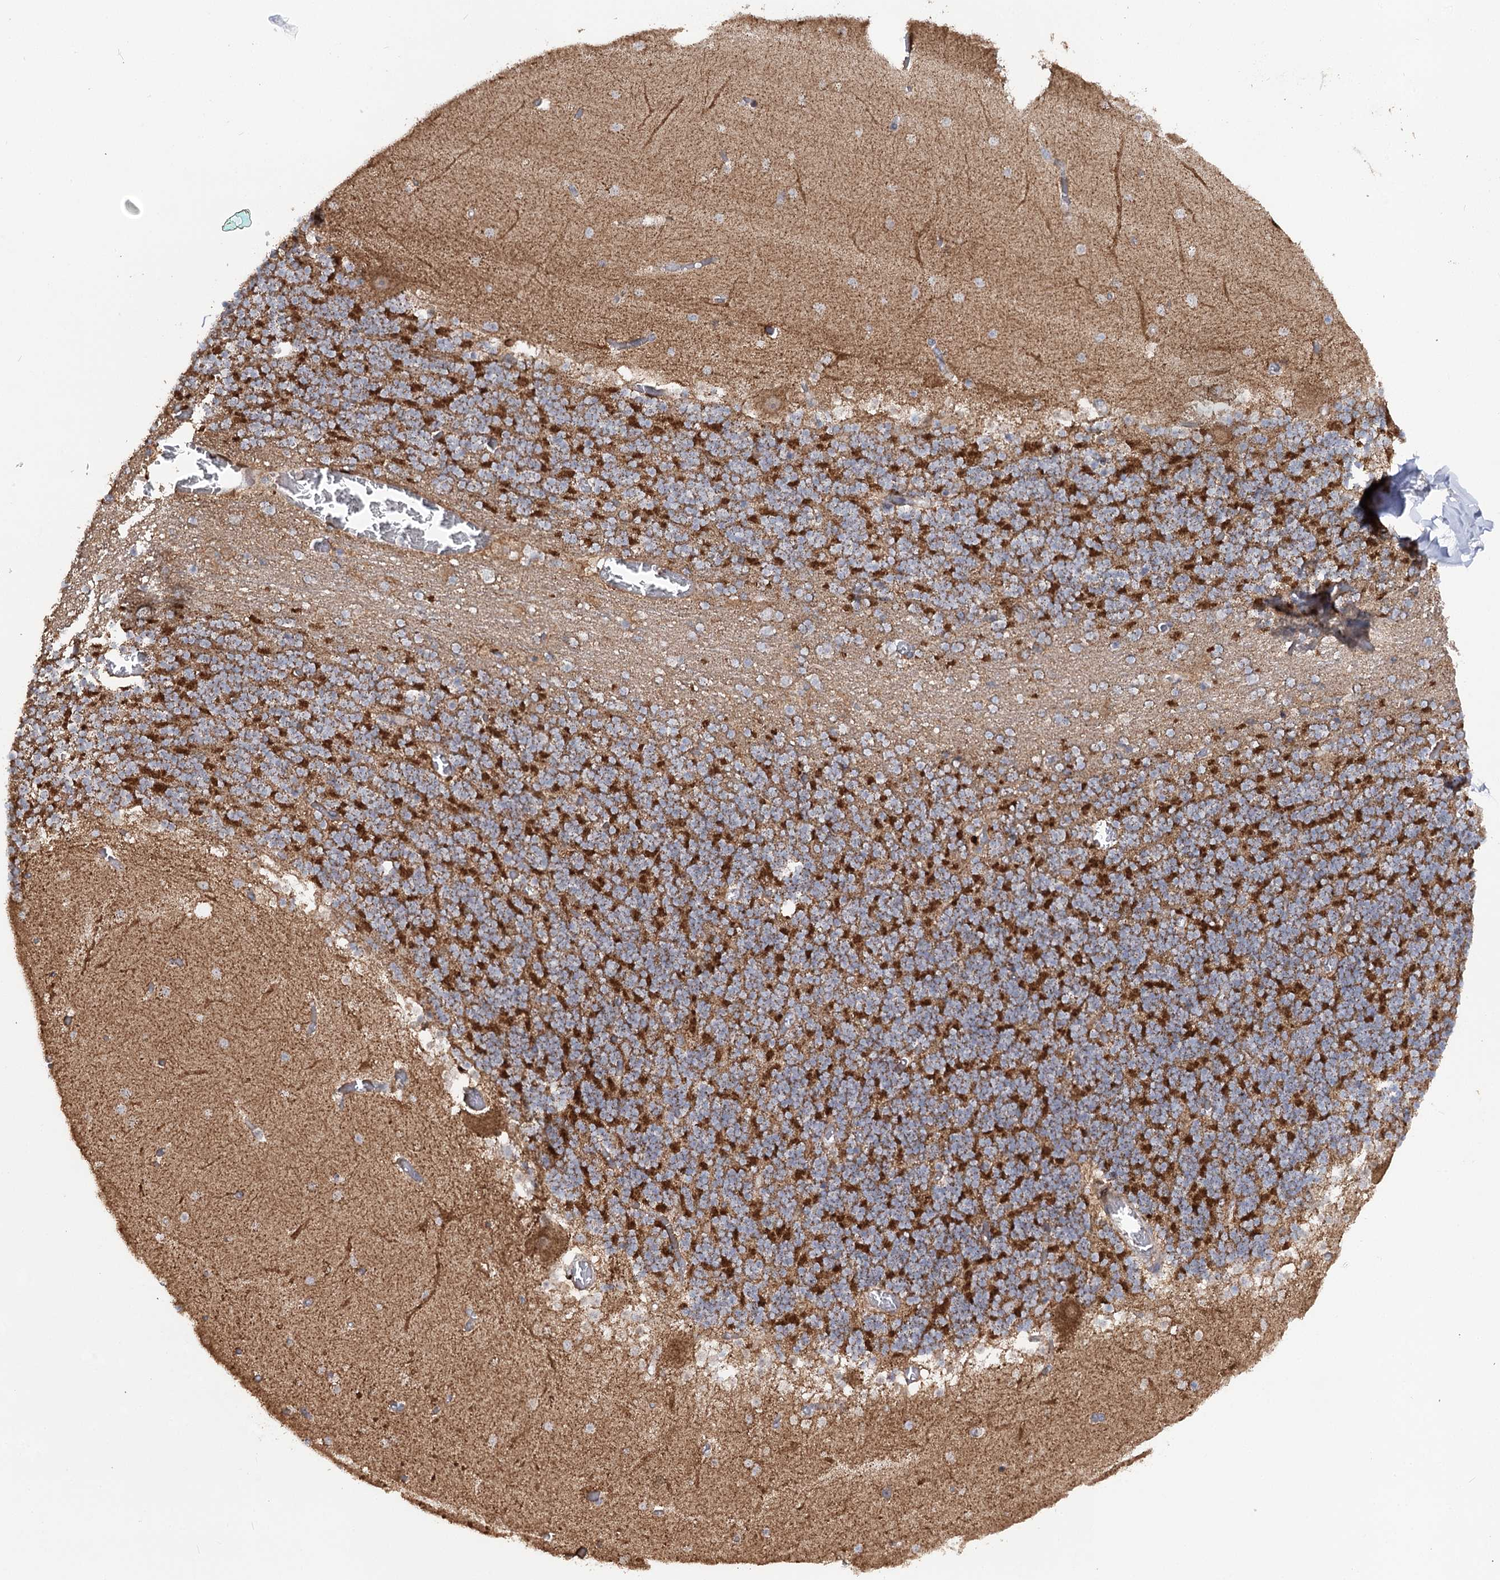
{"staining": {"intensity": "strong", "quantity": "25%-75%", "location": "cytoplasmic/membranous"}, "tissue": "cerebellum", "cell_type": "Cells in granular layer", "image_type": "normal", "snomed": [{"axis": "morphology", "description": "Normal tissue, NOS"}, {"axis": "topography", "description": "Cerebellum"}], "caption": "Immunohistochemical staining of normal cerebellum demonstrates 25%-75% levels of strong cytoplasmic/membranous protein expression in approximately 25%-75% of cells in granular layer.", "gene": "MINDY3", "patient": {"sex": "female", "age": 28}}